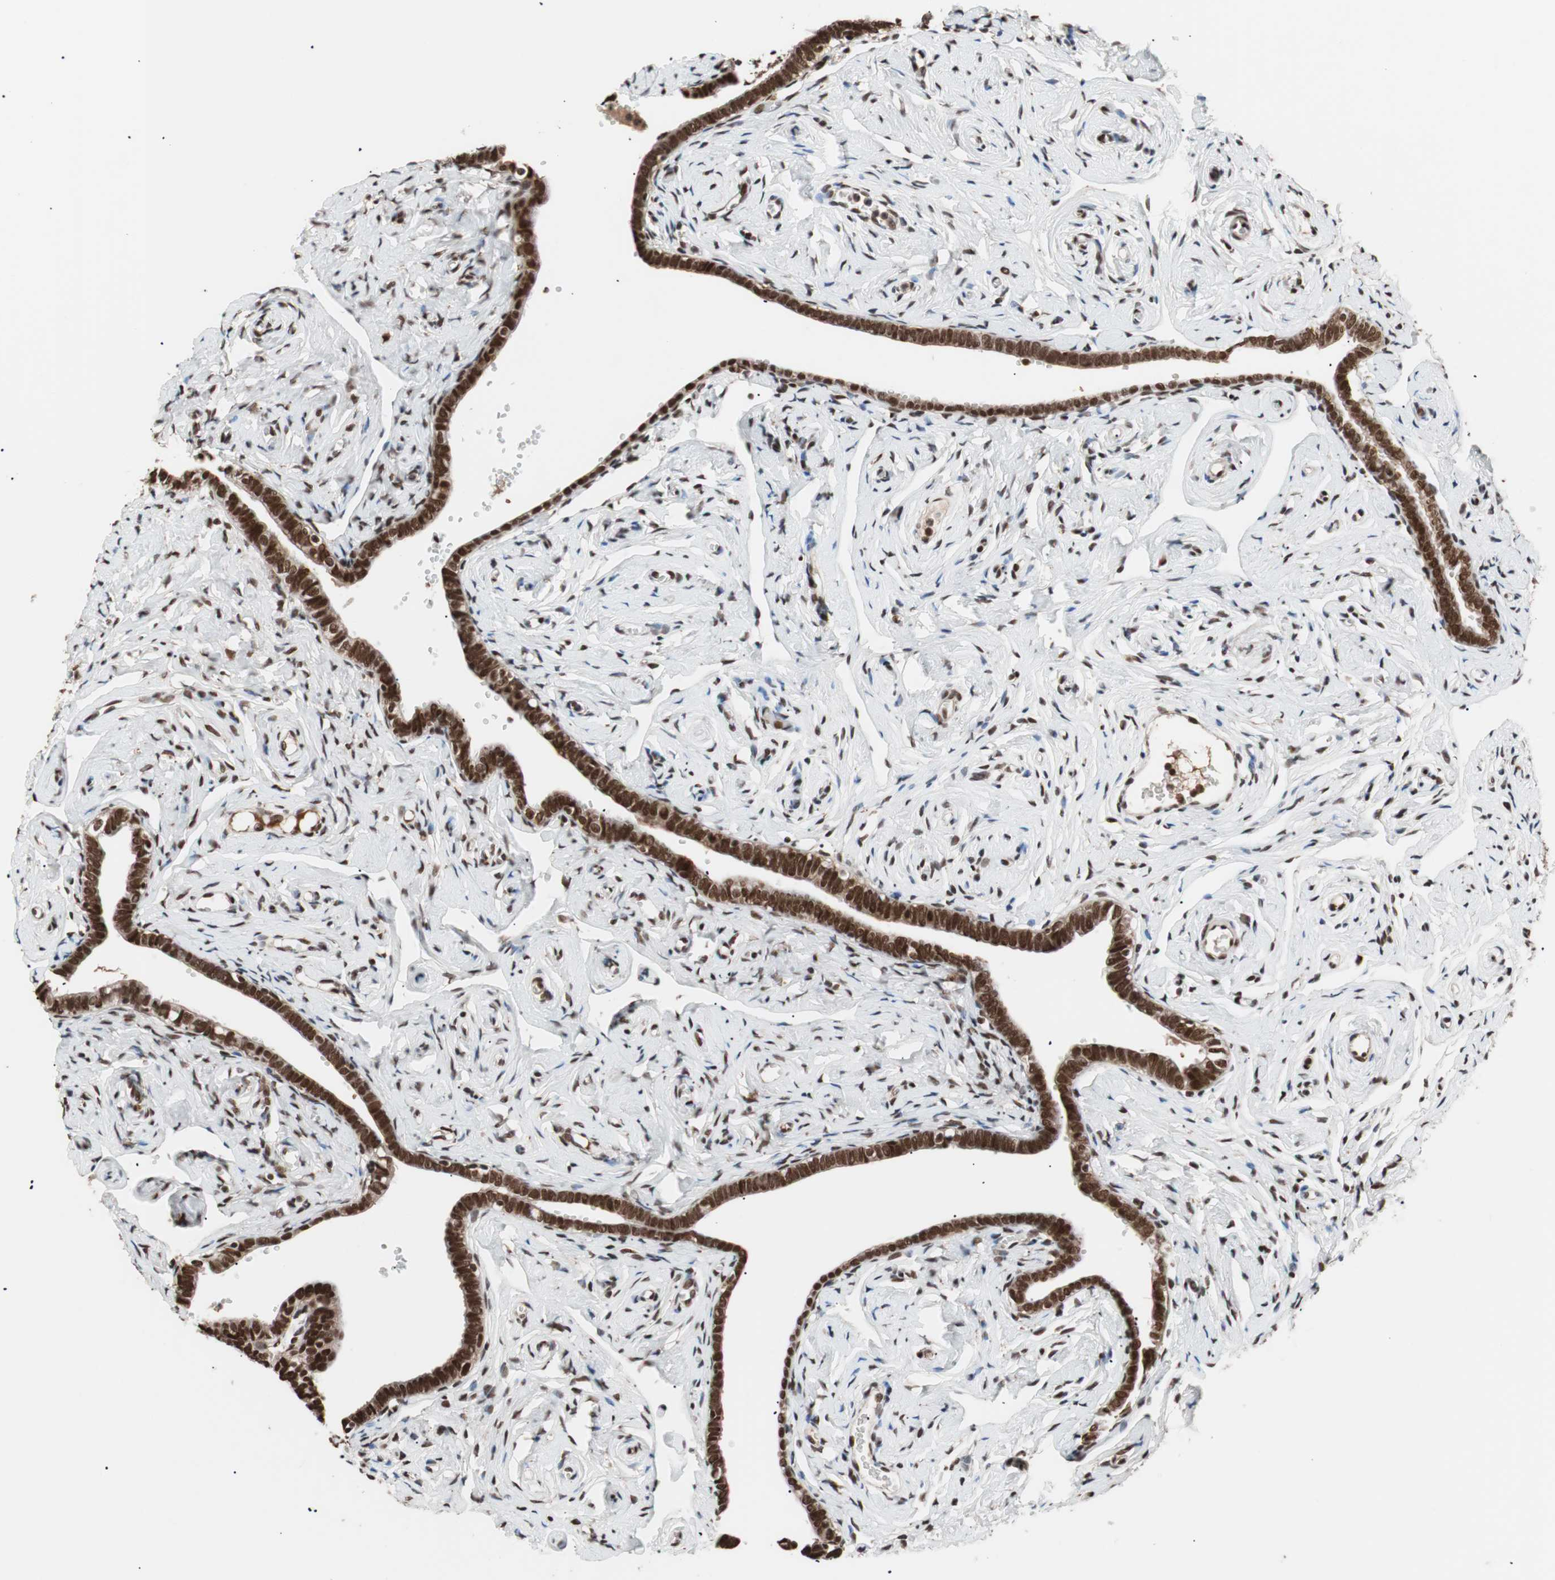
{"staining": {"intensity": "strong", "quantity": ">75%", "location": "nuclear"}, "tissue": "fallopian tube", "cell_type": "Glandular cells", "image_type": "normal", "snomed": [{"axis": "morphology", "description": "Normal tissue, NOS"}, {"axis": "topography", "description": "Fallopian tube"}], "caption": "Immunohistochemistry (IHC) histopathology image of benign fallopian tube: fallopian tube stained using immunohistochemistry displays high levels of strong protein expression localized specifically in the nuclear of glandular cells, appearing as a nuclear brown color.", "gene": "CHAMP1", "patient": {"sex": "female", "age": 71}}